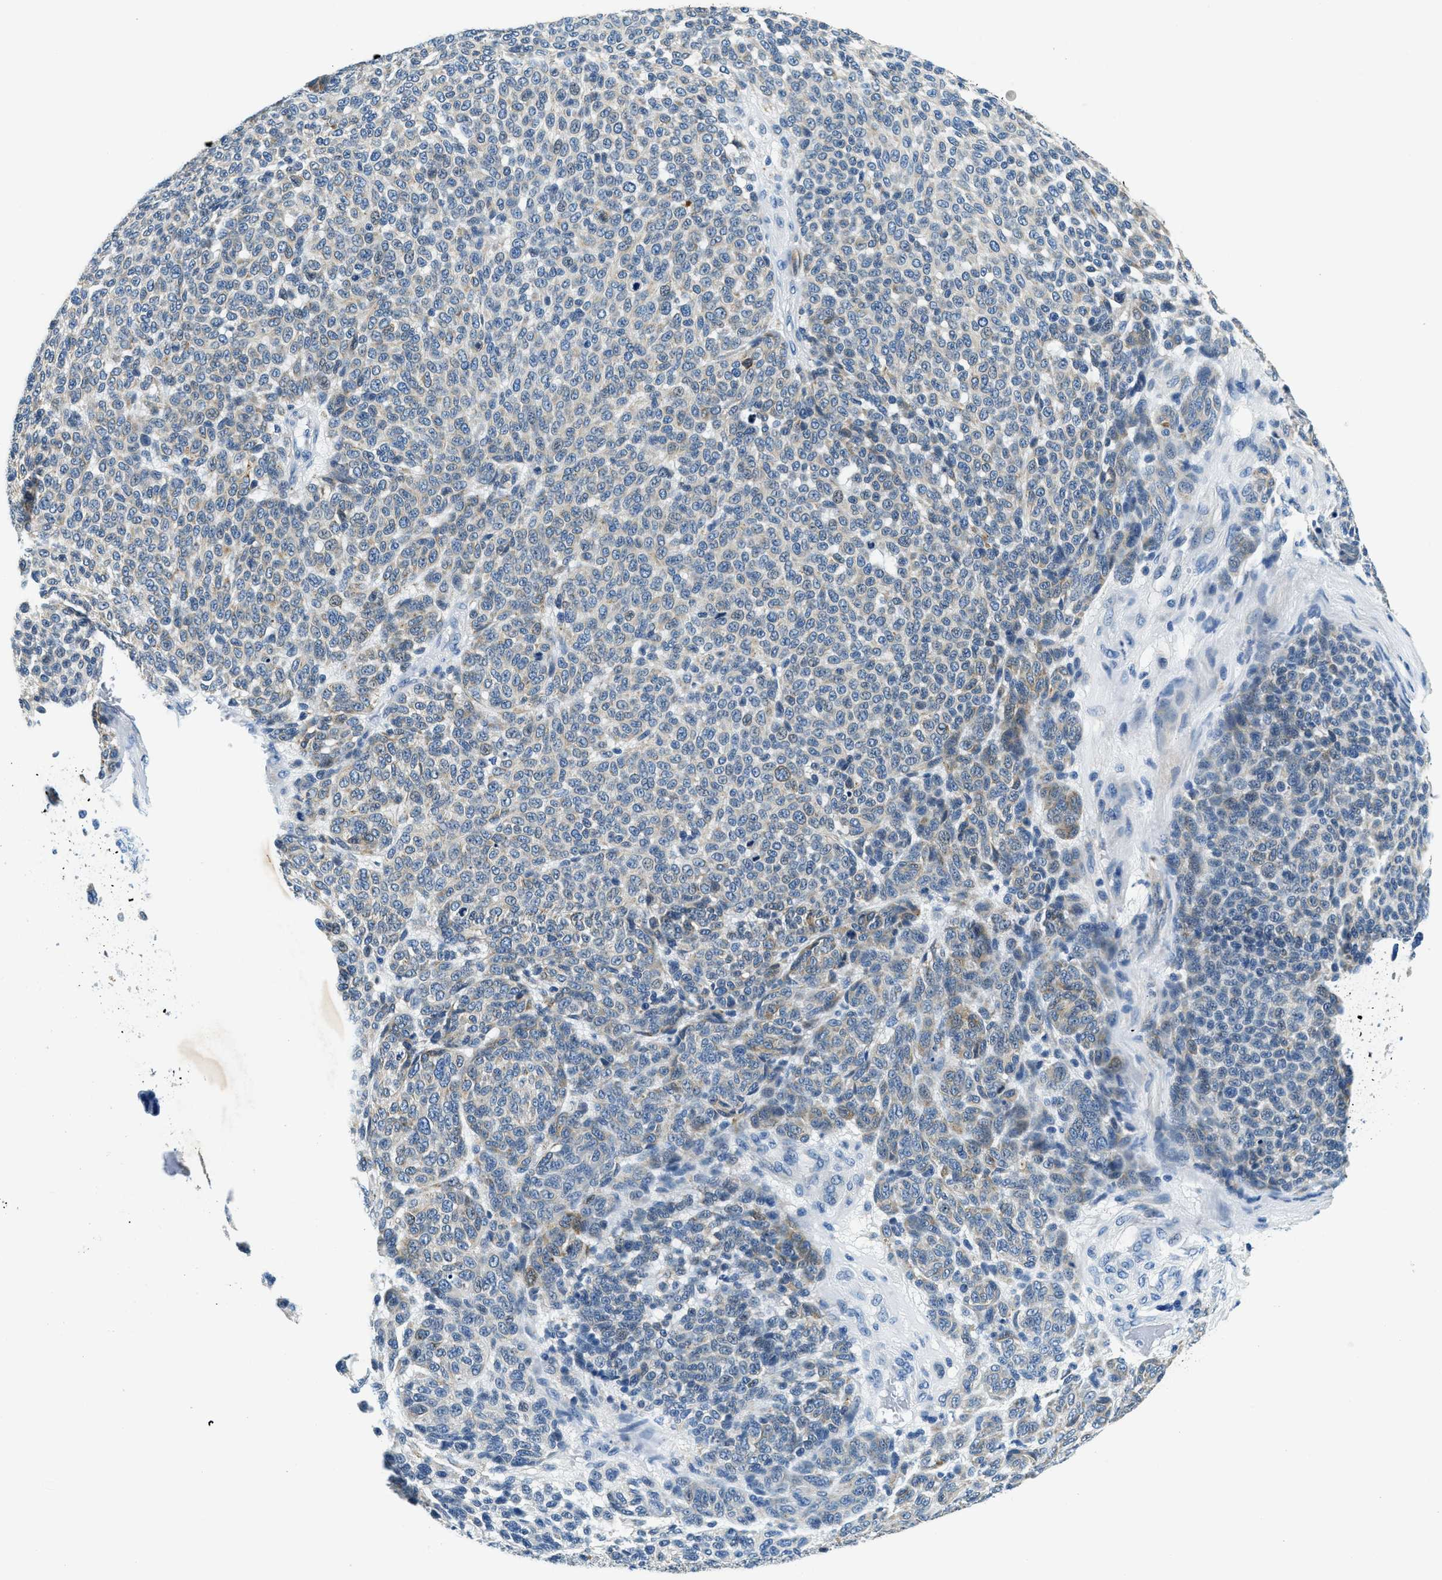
{"staining": {"intensity": "moderate", "quantity": "25%-75%", "location": "cytoplasmic/membranous"}, "tissue": "melanoma", "cell_type": "Tumor cells", "image_type": "cancer", "snomed": [{"axis": "morphology", "description": "Malignant melanoma, NOS"}, {"axis": "topography", "description": "Skin"}], "caption": "This histopathology image reveals immunohistochemistry staining of malignant melanoma, with medium moderate cytoplasmic/membranous staining in approximately 25%-75% of tumor cells.", "gene": "UBAC2", "patient": {"sex": "male", "age": 59}}